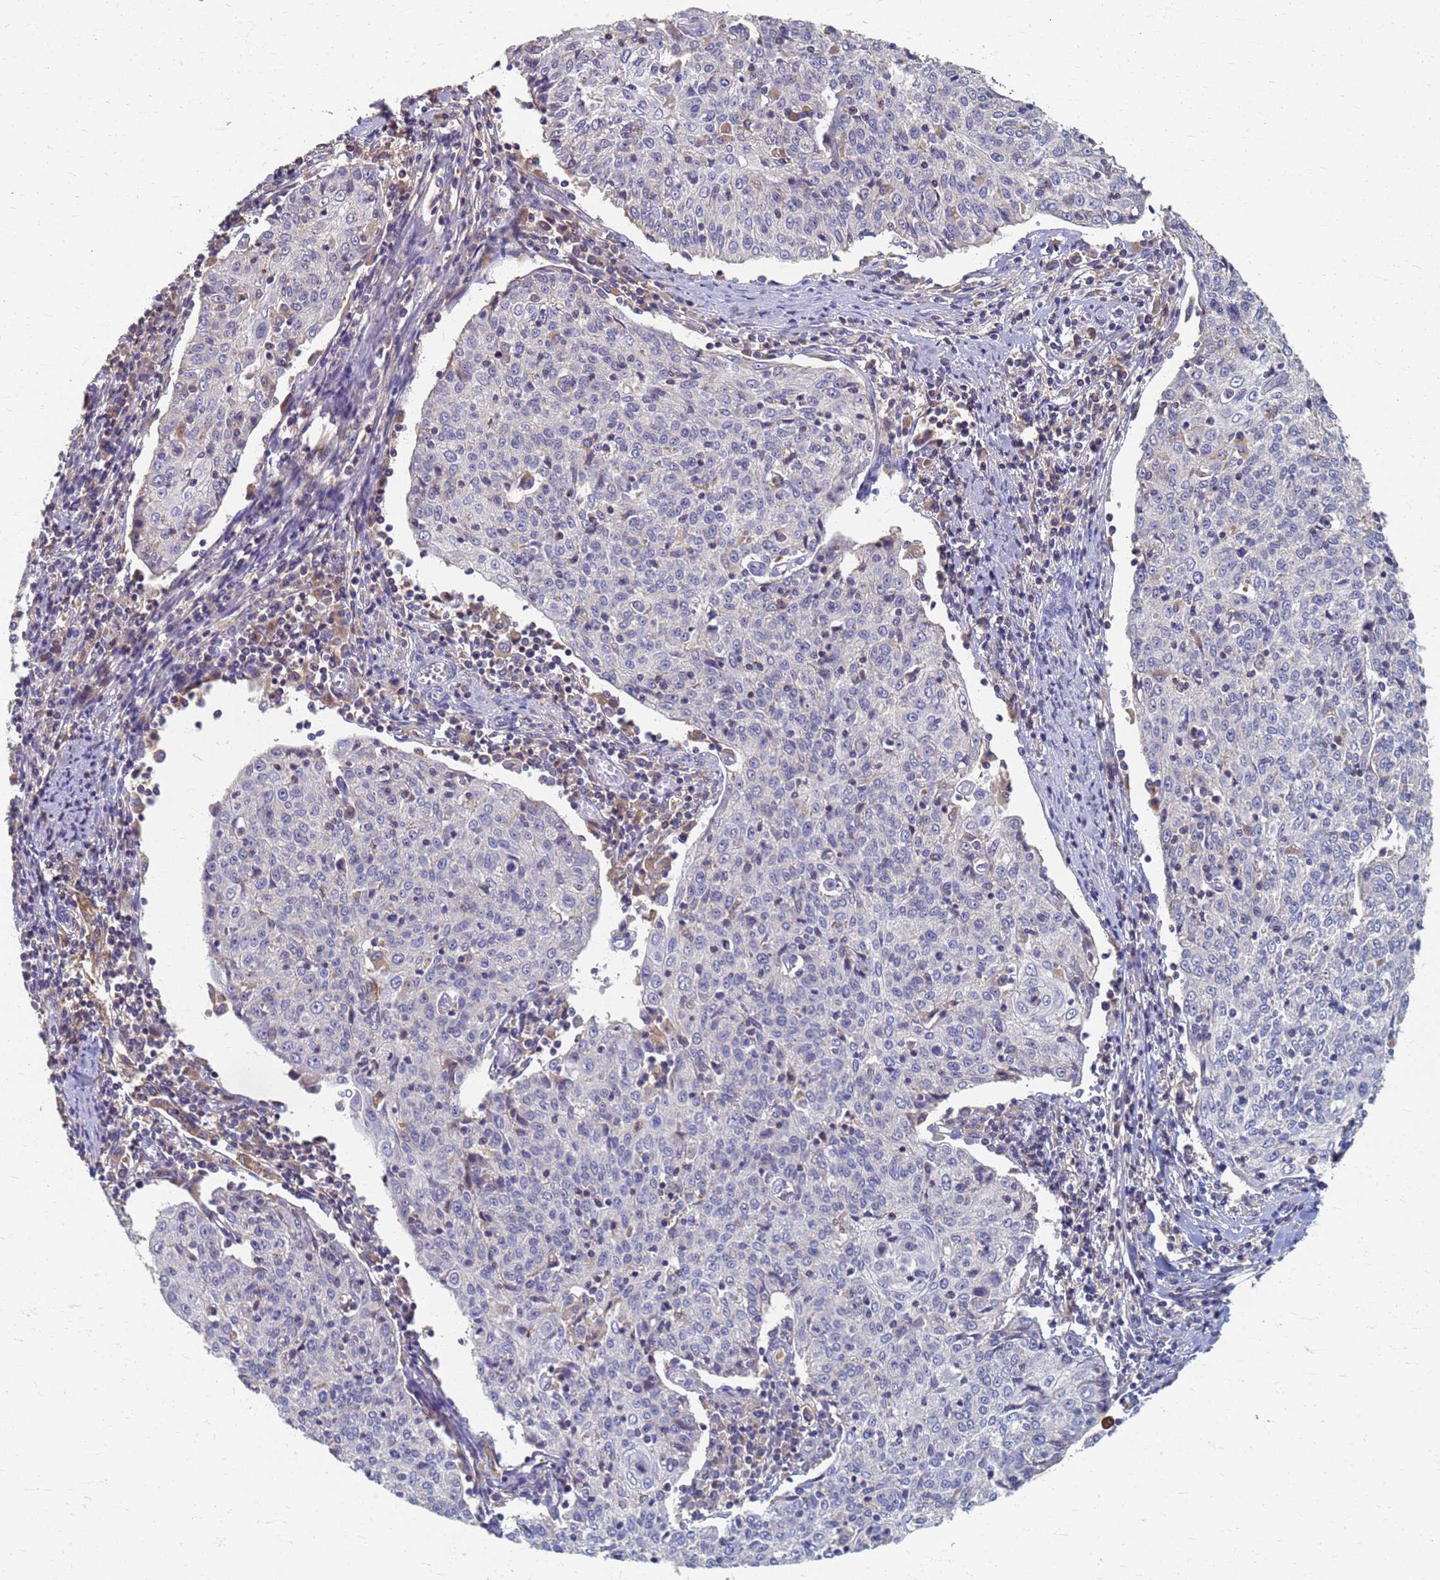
{"staining": {"intensity": "negative", "quantity": "none", "location": "none"}, "tissue": "cervical cancer", "cell_type": "Tumor cells", "image_type": "cancer", "snomed": [{"axis": "morphology", "description": "Squamous cell carcinoma, NOS"}, {"axis": "topography", "description": "Cervix"}], "caption": "A high-resolution histopathology image shows immunohistochemistry (IHC) staining of cervical cancer (squamous cell carcinoma), which shows no significant staining in tumor cells.", "gene": "KRCC1", "patient": {"sex": "female", "age": 48}}